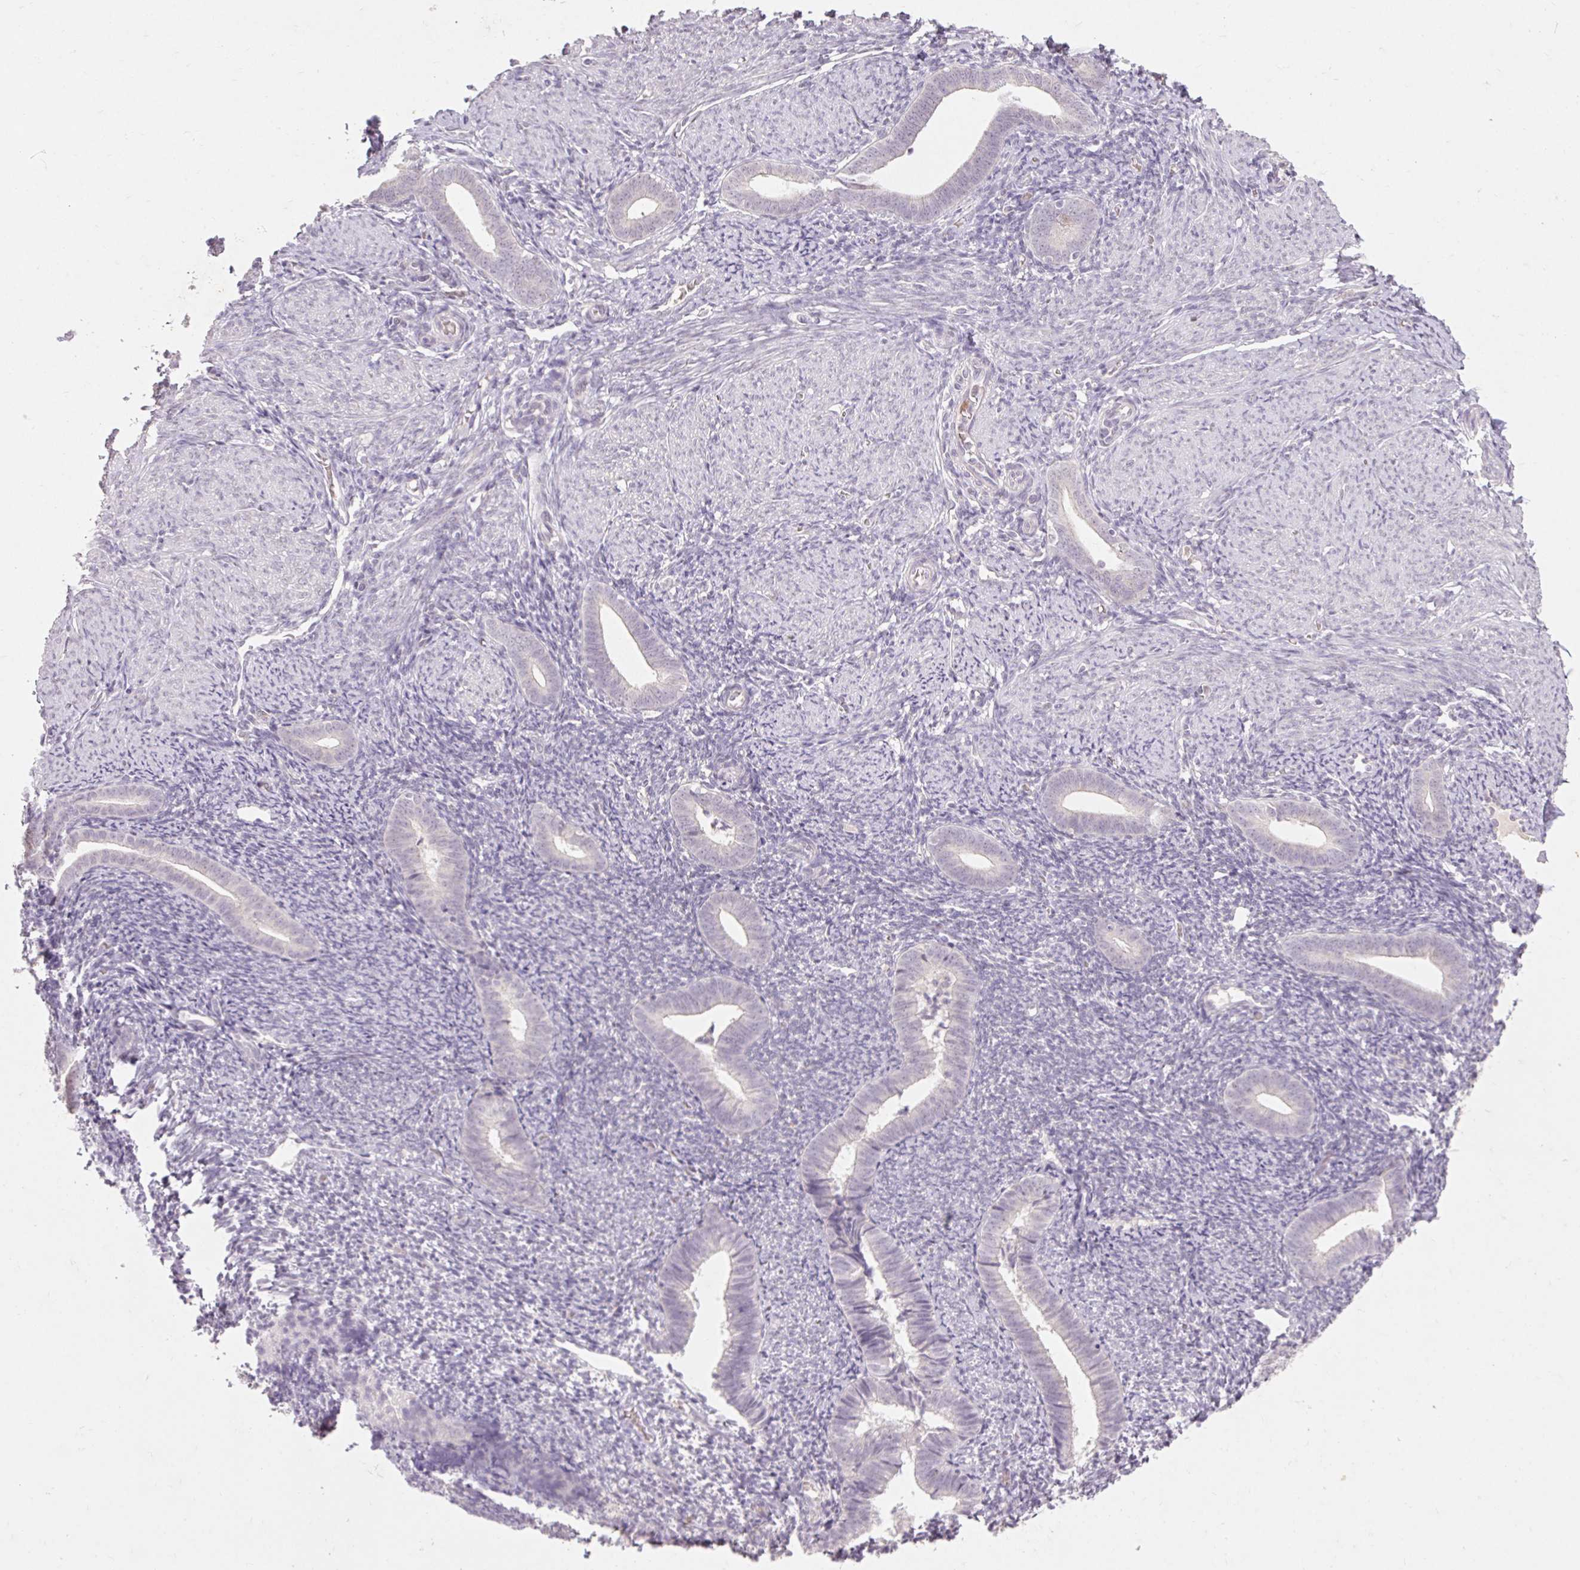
{"staining": {"intensity": "negative", "quantity": "none", "location": "none"}, "tissue": "endometrium", "cell_type": "Cells in endometrial stroma", "image_type": "normal", "snomed": [{"axis": "morphology", "description": "Normal tissue, NOS"}, {"axis": "topography", "description": "Endometrium"}], "caption": "Immunohistochemistry (IHC) photomicrograph of unremarkable endometrium: human endometrium stained with DAB displays no significant protein staining in cells in endometrial stroma.", "gene": "SKP2", "patient": {"sex": "female", "age": 39}}